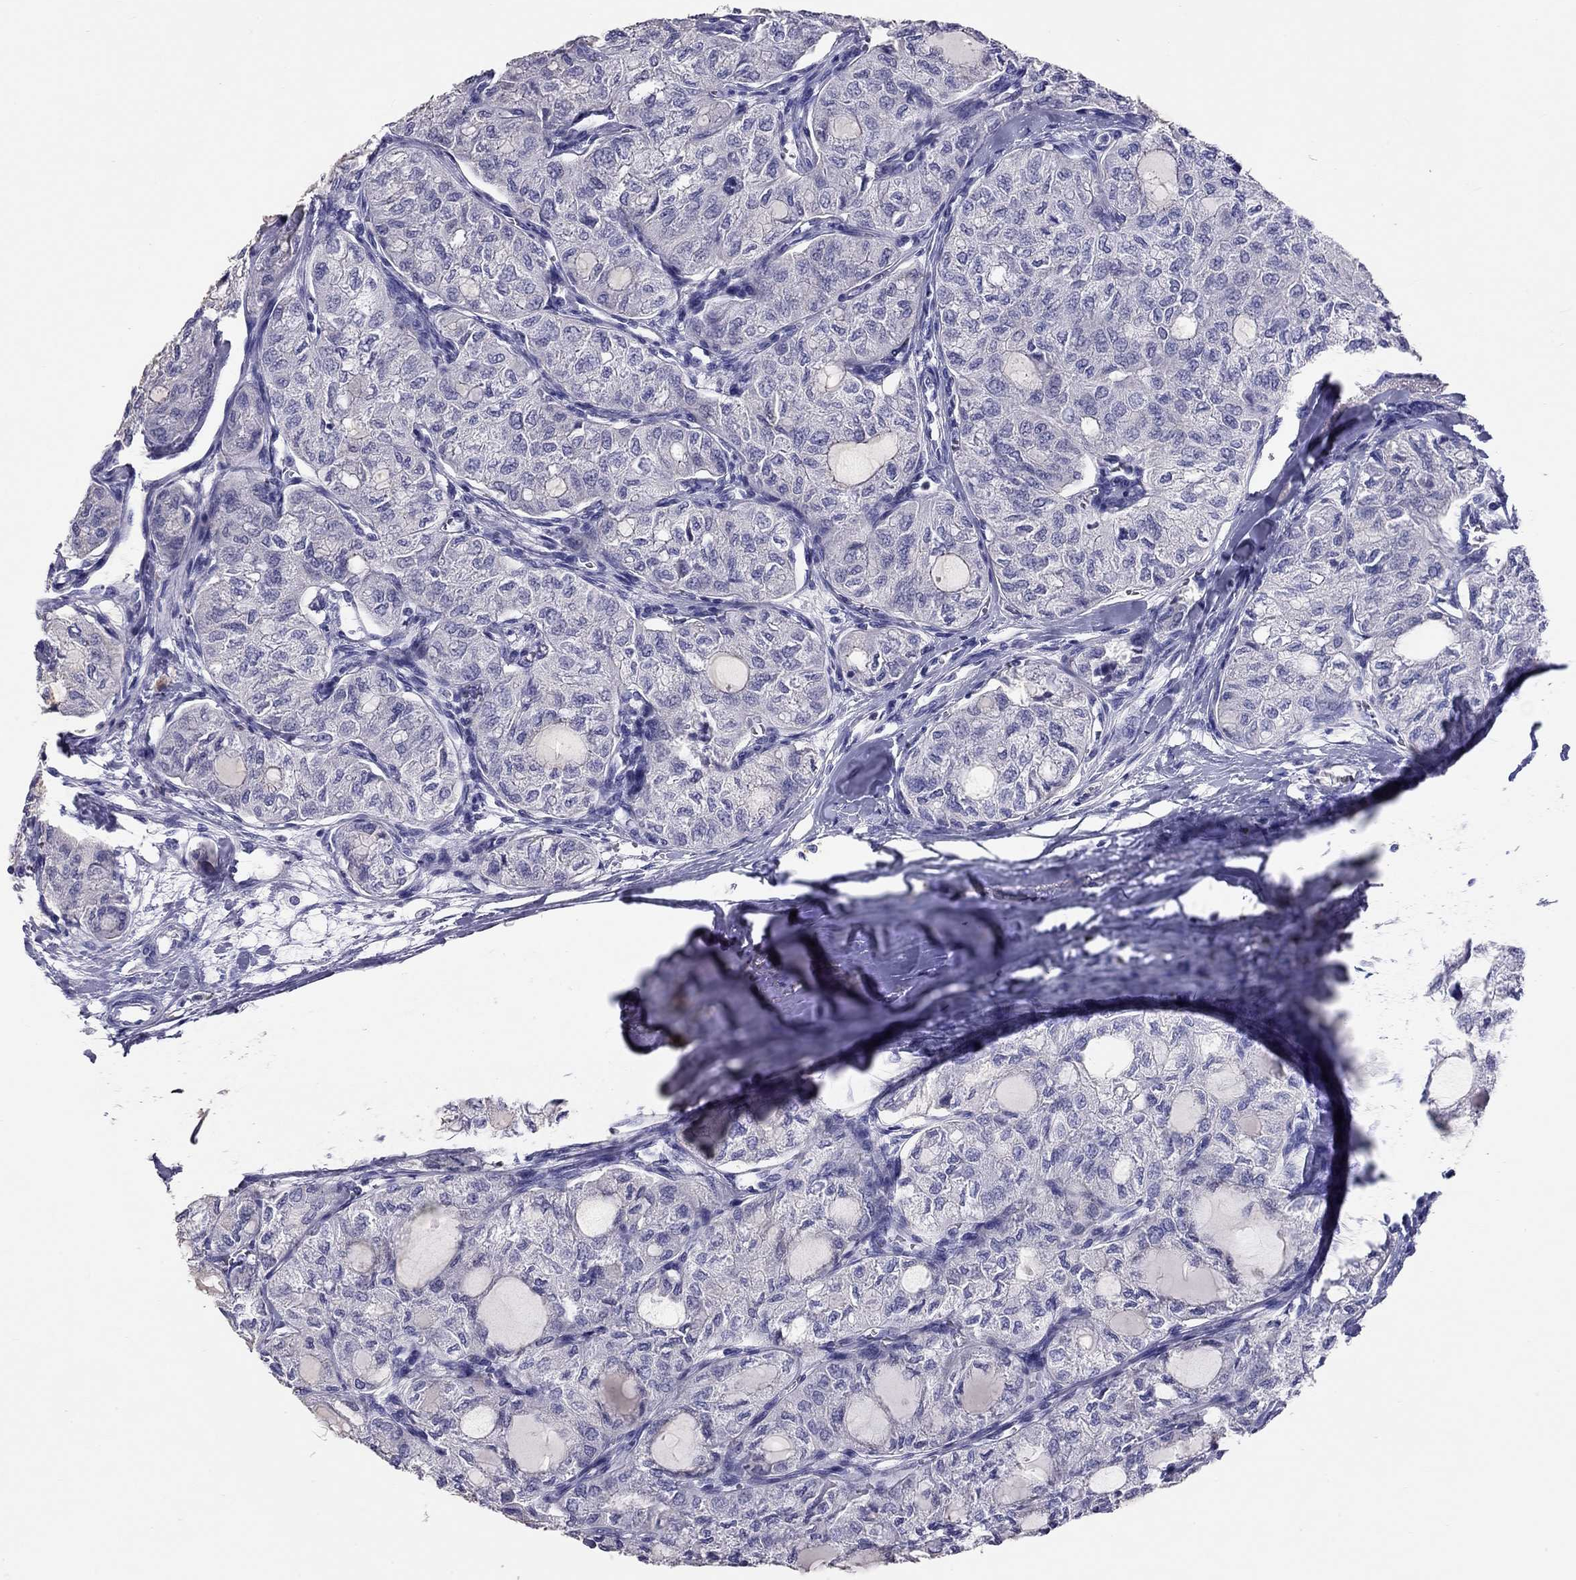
{"staining": {"intensity": "negative", "quantity": "none", "location": "none"}, "tissue": "thyroid cancer", "cell_type": "Tumor cells", "image_type": "cancer", "snomed": [{"axis": "morphology", "description": "Follicular adenoma carcinoma, NOS"}, {"axis": "topography", "description": "Thyroid gland"}], "caption": "Thyroid follicular adenoma carcinoma was stained to show a protein in brown. There is no significant staining in tumor cells.", "gene": "CALHM1", "patient": {"sex": "male", "age": 75}}